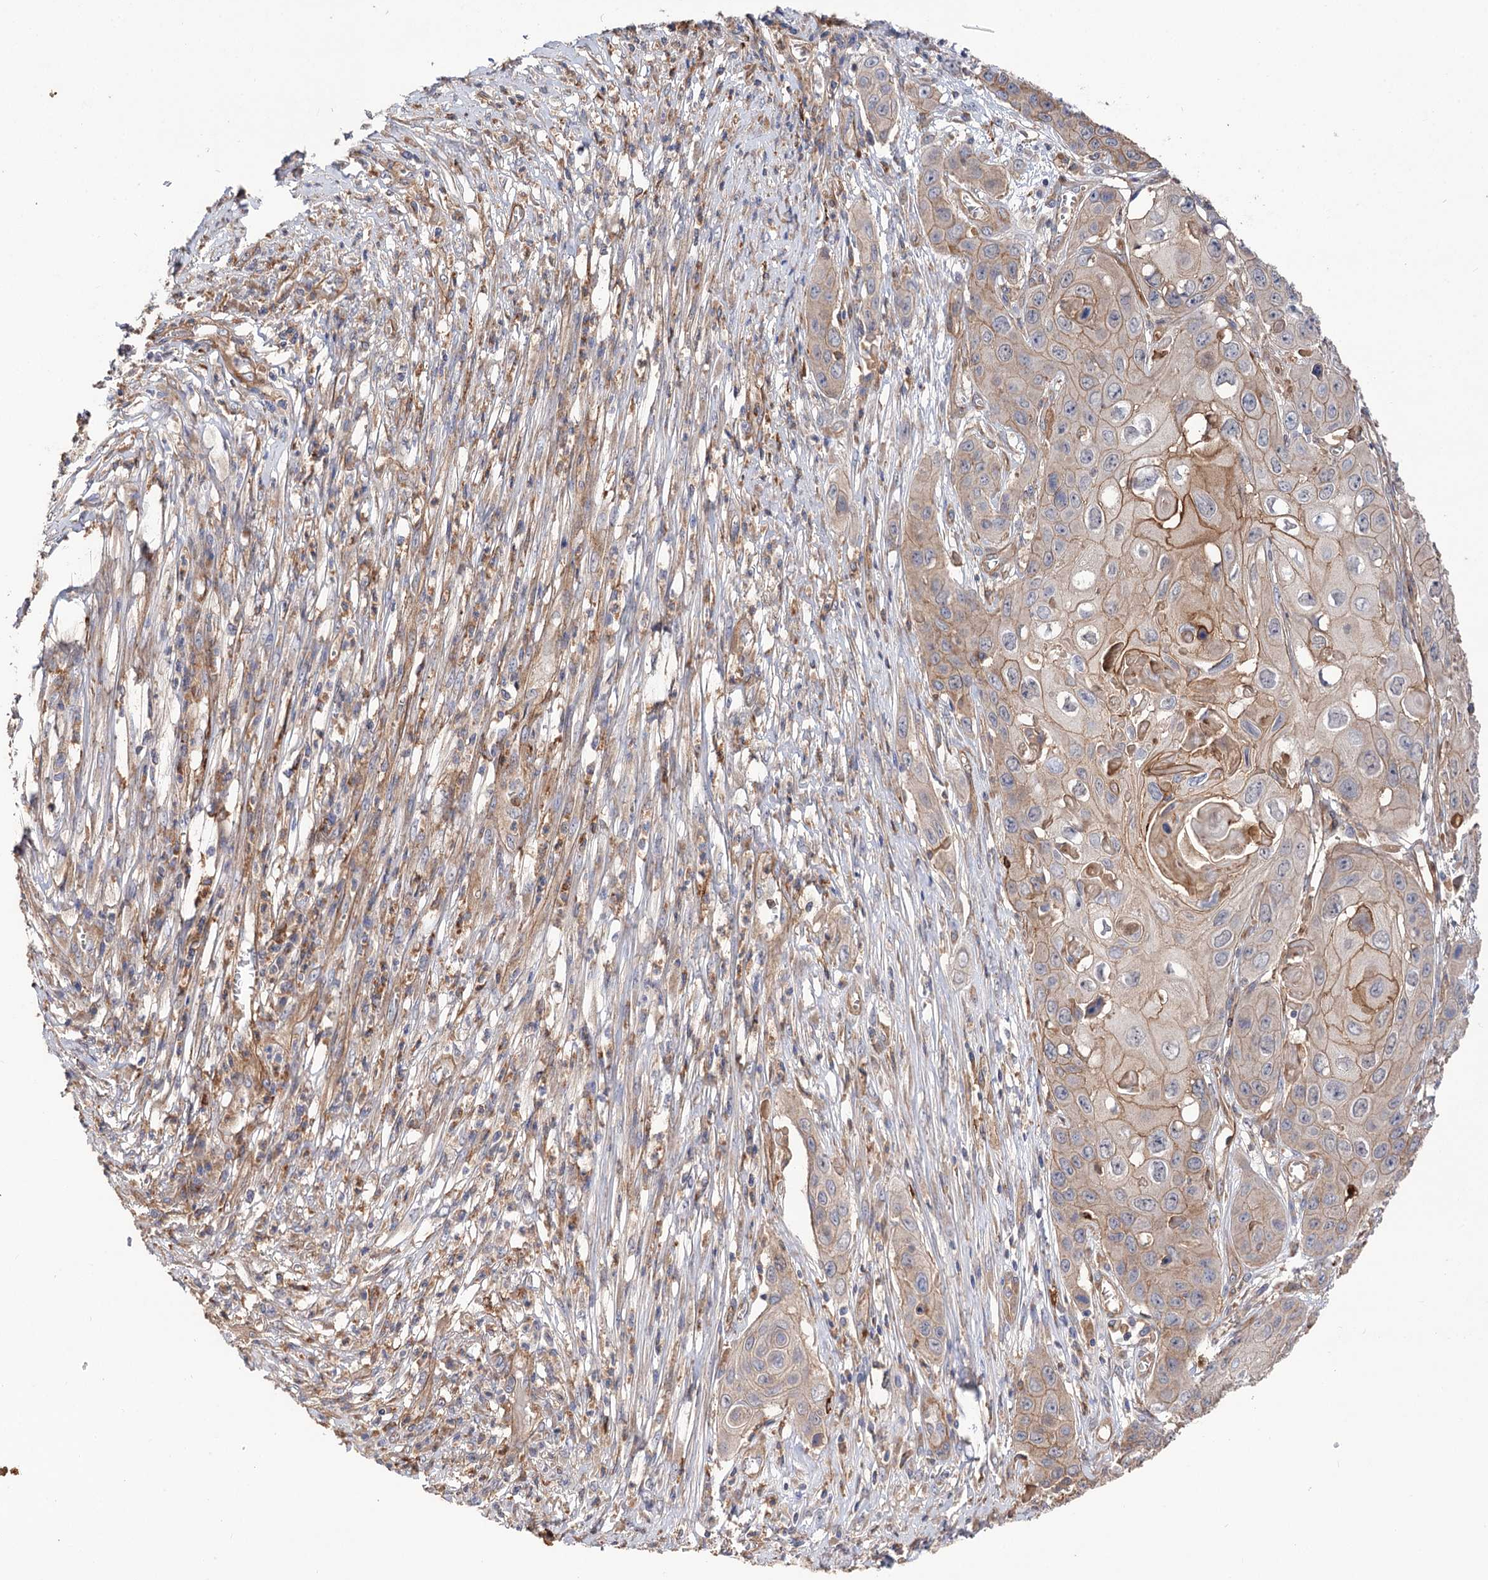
{"staining": {"intensity": "moderate", "quantity": "<25%", "location": "cytoplasmic/membranous"}, "tissue": "skin cancer", "cell_type": "Tumor cells", "image_type": "cancer", "snomed": [{"axis": "morphology", "description": "Squamous cell carcinoma, NOS"}, {"axis": "topography", "description": "Skin"}], "caption": "This histopathology image demonstrates IHC staining of skin cancer (squamous cell carcinoma), with low moderate cytoplasmic/membranous positivity in approximately <25% of tumor cells.", "gene": "CSAD", "patient": {"sex": "male", "age": 55}}